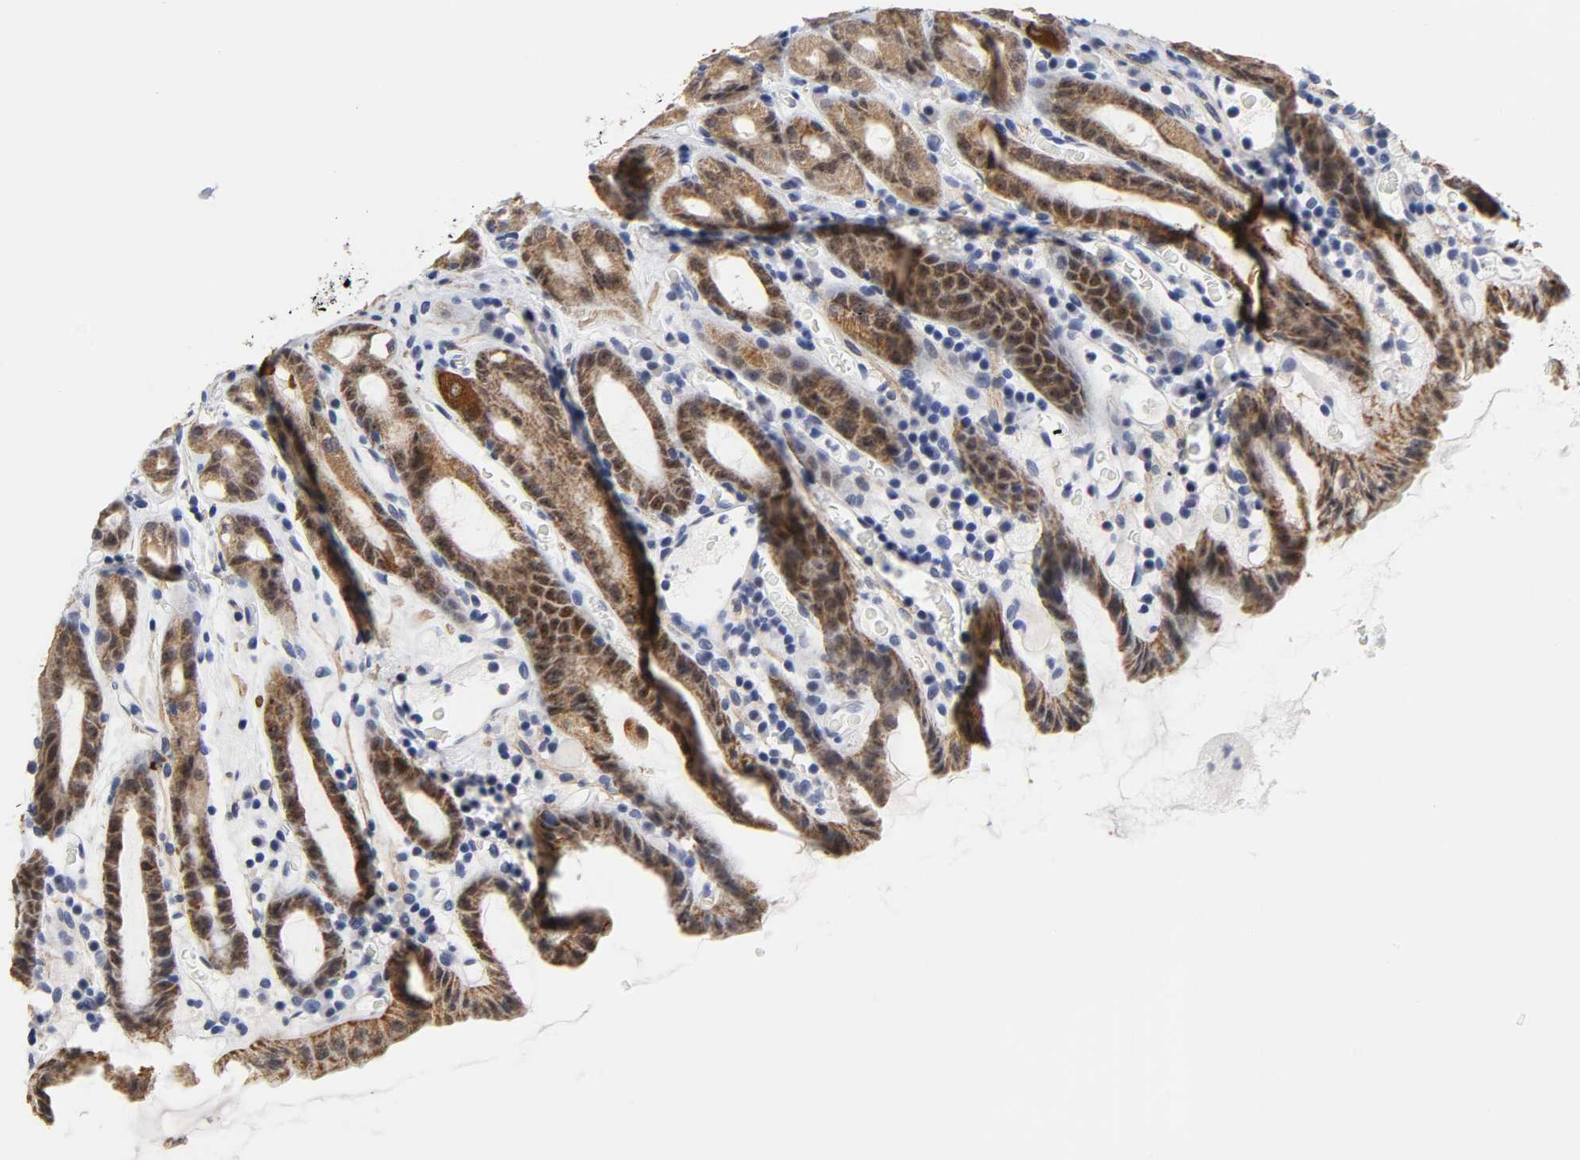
{"staining": {"intensity": "strong", "quantity": ">75%", "location": "cytoplasmic/membranous,nuclear"}, "tissue": "stomach", "cell_type": "Glandular cells", "image_type": "normal", "snomed": [{"axis": "morphology", "description": "Normal tissue, NOS"}, {"axis": "topography", "description": "Stomach, upper"}], "caption": "Immunohistochemistry image of normal stomach: stomach stained using immunohistochemistry (IHC) shows high levels of strong protein expression localized specifically in the cytoplasmic/membranous,nuclear of glandular cells, appearing as a cytoplasmic/membranous,nuclear brown color.", "gene": "GRHL2", "patient": {"sex": "male", "age": 68}}